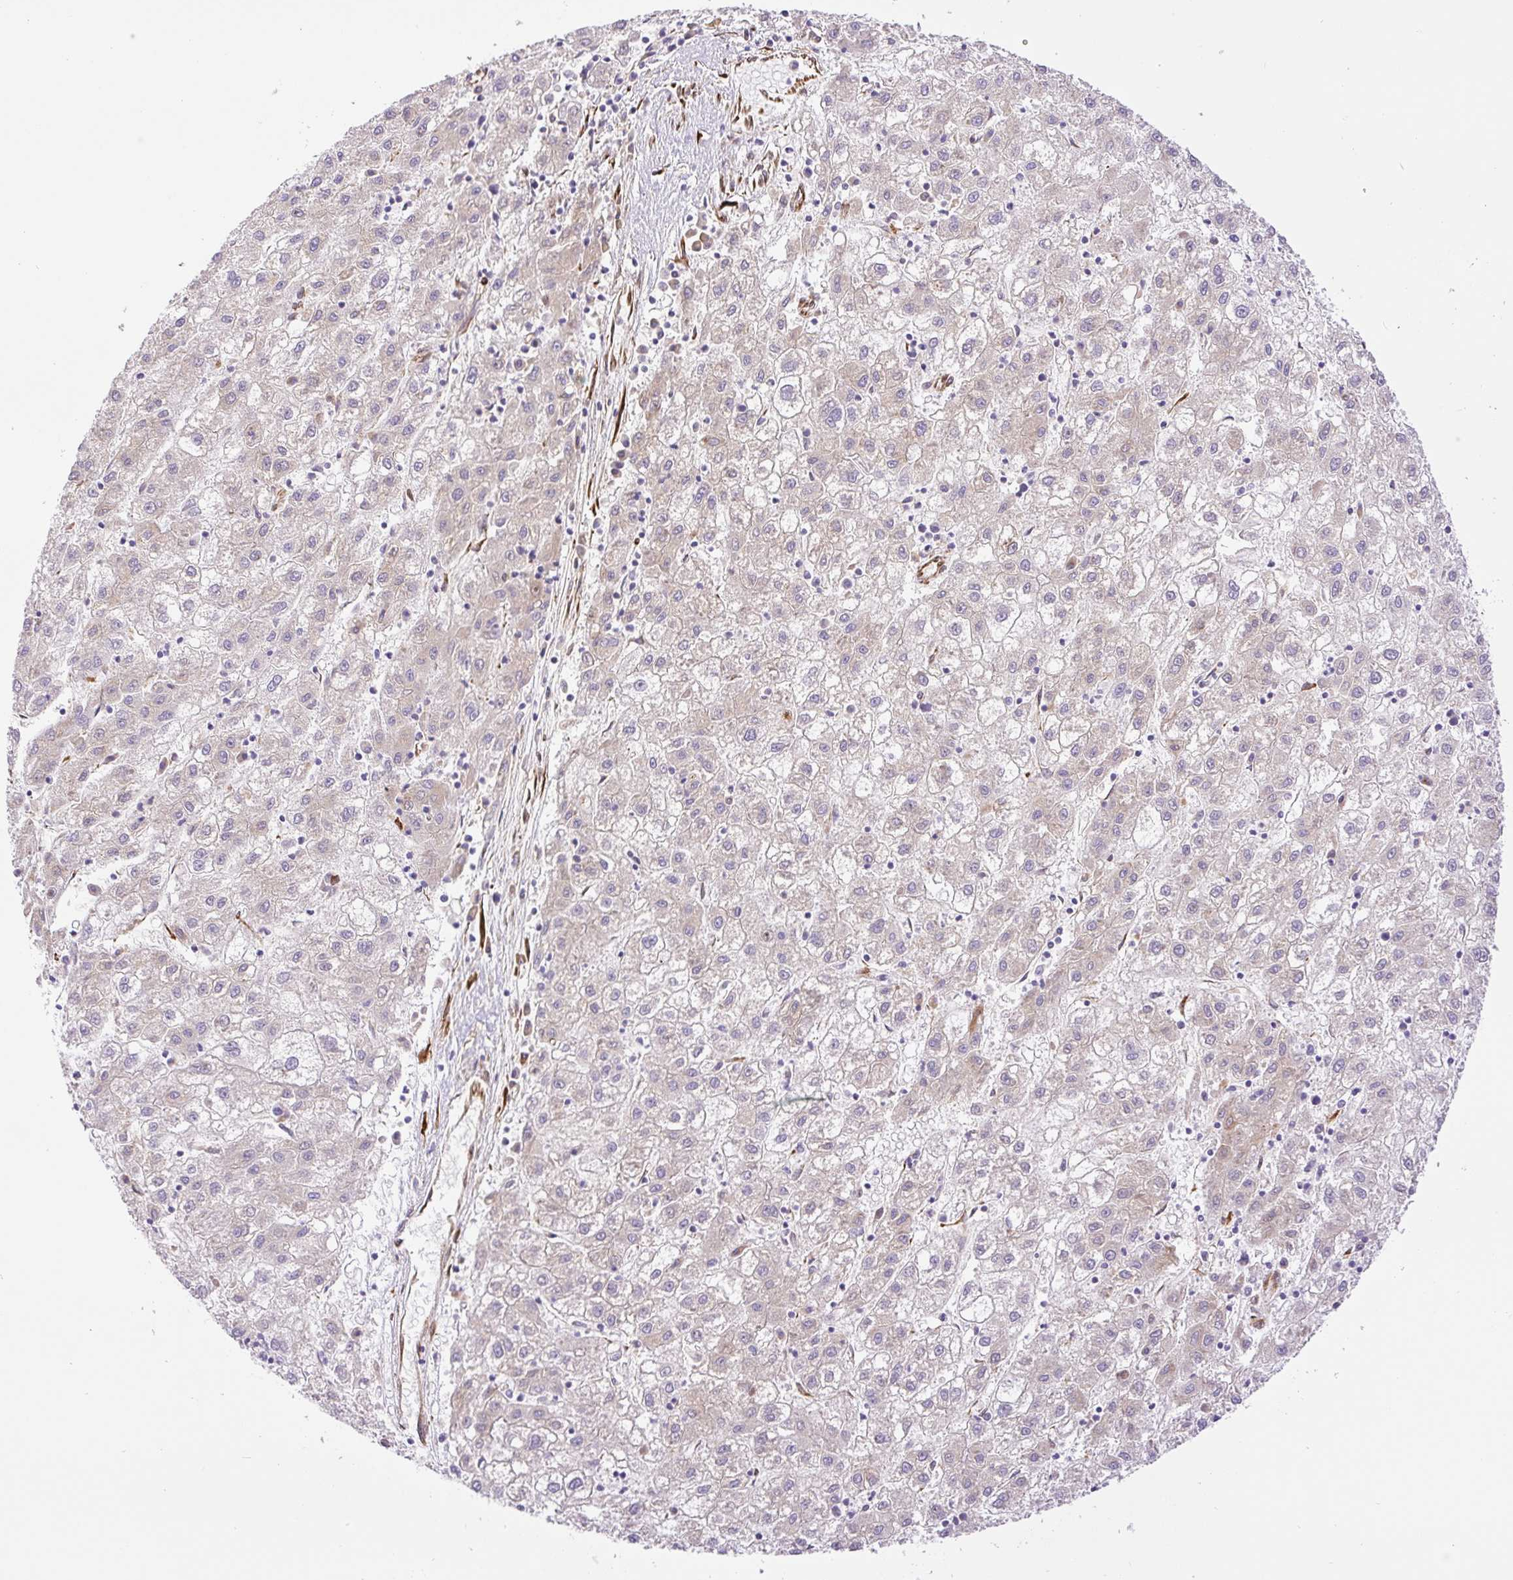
{"staining": {"intensity": "negative", "quantity": "none", "location": "none"}, "tissue": "liver cancer", "cell_type": "Tumor cells", "image_type": "cancer", "snomed": [{"axis": "morphology", "description": "Carcinoma, Hepatocellular, NOS"}, {"axis": "topography", "description": "Liver"}], "caption": "This is an immunohistochemistry histopathology image of human liver cancer. There is no staining in tumor cells.", "gene": "RAB30", "patient": {"sex": "male", "age": 72}}